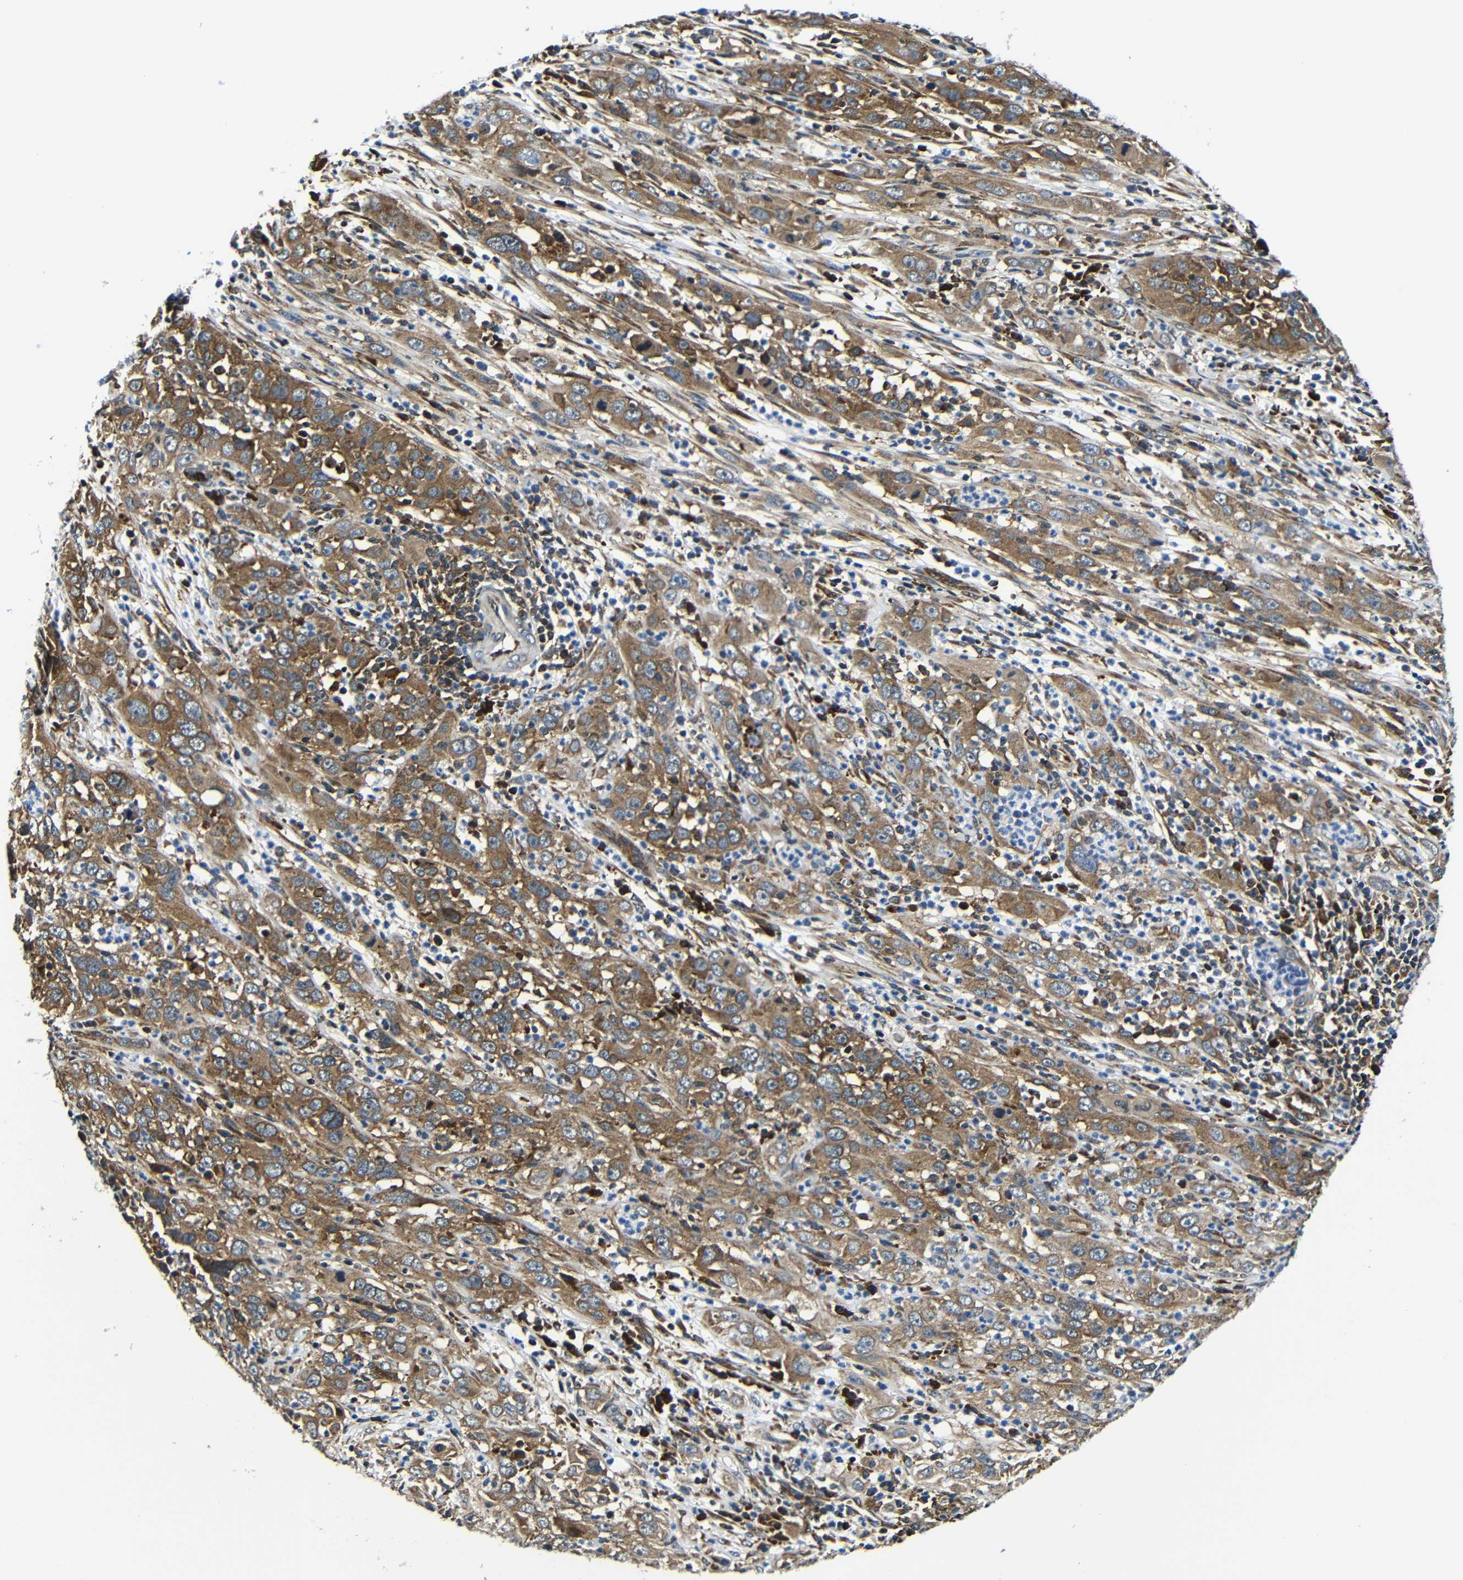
{"staining": {"intensity": "moderate", "quantity": ">75%", "location": "cytoplasmic/membranous"}, "tissue": "cervical cancer", "cell_type": "Tumor cells", "image_type": "cancer", "snomed": [{"axis": "morphology", "description": "Squamous cell carcinoma, NOS"}, {"axis": "topography", "description": "Cervix"}], "caption": "Approximately >75% of tumor cells in cervical cancer (squamous cell carcinoma) exhibit moderate cytoplasmic/membranous protein staining as visualized by brown immunohistochemical staining.", "gene": "ABCE1", "patient": {"sex": "female", "age": 32}}